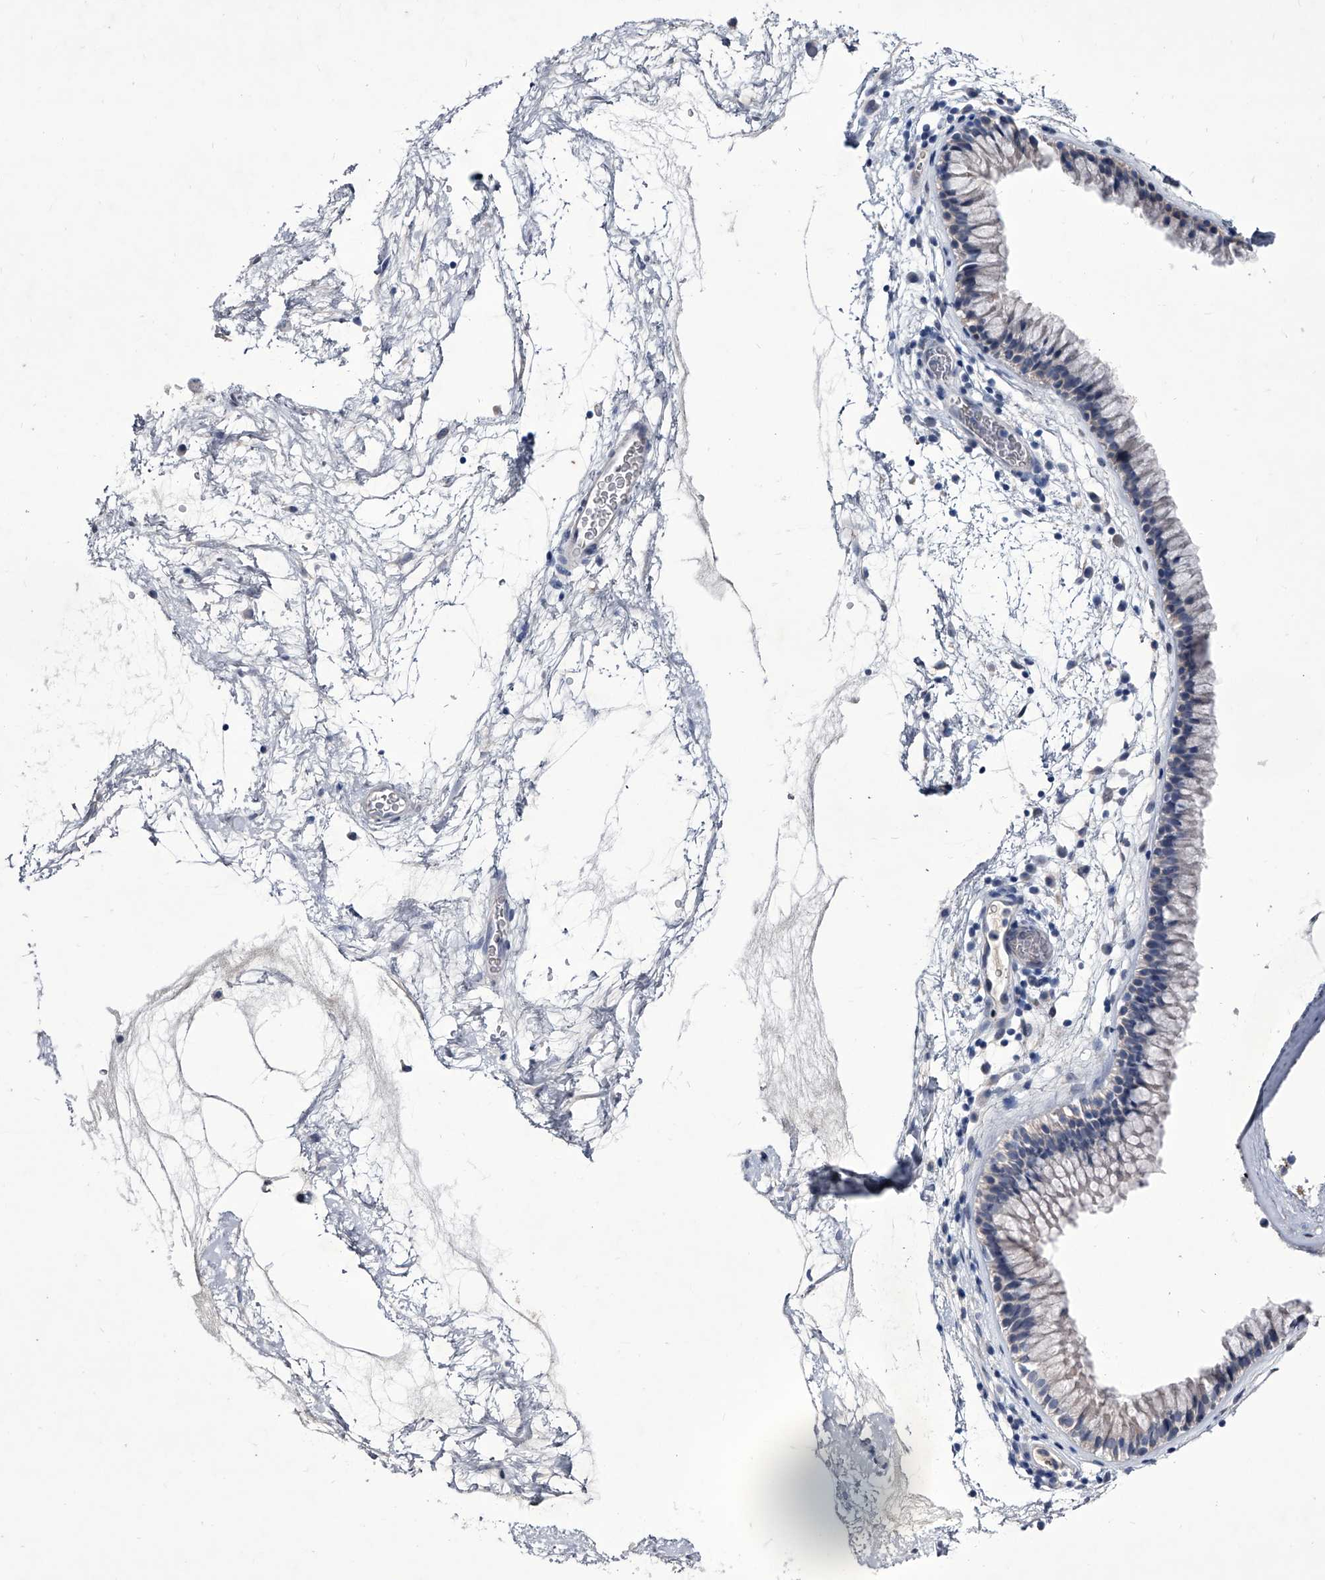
{"staining": {"intensity": "negative", "quantity": "none", "location": "none"}, "tissue": "nasopharynx", "cell_type": "Respiratory epithelial cells", "image_type": "normal", "snomed": [{"axis": "morphology", "description": "Normal tissue, NOS"}, {"axis": "morphology", "description": "Inflammation, NOS"}, {"axis": "topography", "description": "Nasopharynx"}], "caption": "High magnification brightfield microscopy of normal nasopharynx stained with DAB (brown) and counterstained with hematoxylin (blue): respiratory epithelial cells show no significant expression. The staining was performed using DAB to visualize the protein expression in brown, while the nuclei were stained in blue with hematoxylin (Magnification: 20x).", "gene": "CRISP2", "patient": {"sex": "male", "age": 48}}